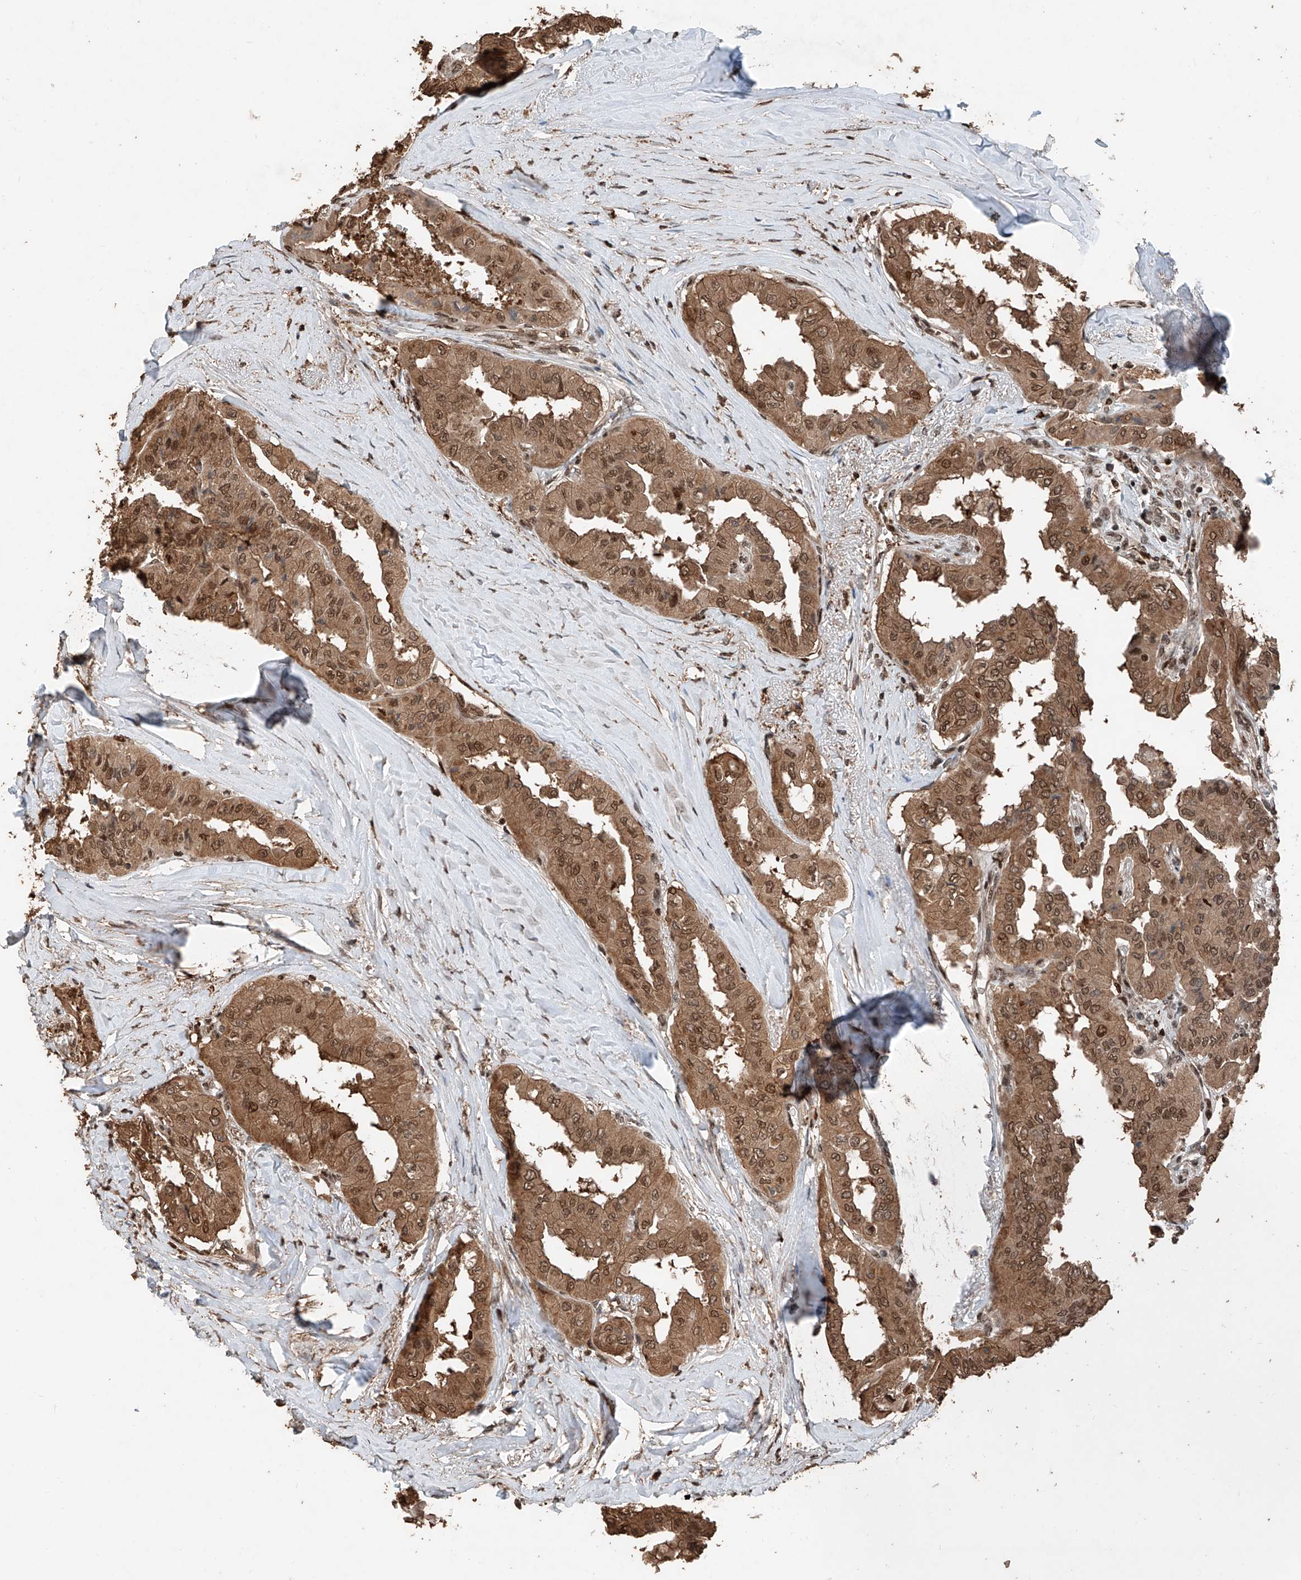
{"staining": {"intensity": "moderate", "quantity": ">75%", "location": "cytoplasmic/membranous,nuclear"}, "tissue": "thyroid cancer", "cell_type": "Tumor cells", "image_type": "cancer", "snomed": [{"axis": "morphology", "description": "Papillary adenocarcinoma, NOS"}, {"axis": "topography", "description": "Thyroid gland"}], "caption": "The histopathology image shows a brown stain indicating the presence of a protein in the cytoplasmic/membranous and nuclear of tumor cells in papillary adenocarcinoma (thyroid).", "gene": "RMND1", "patient": {"sex": "female", "age": 59}}